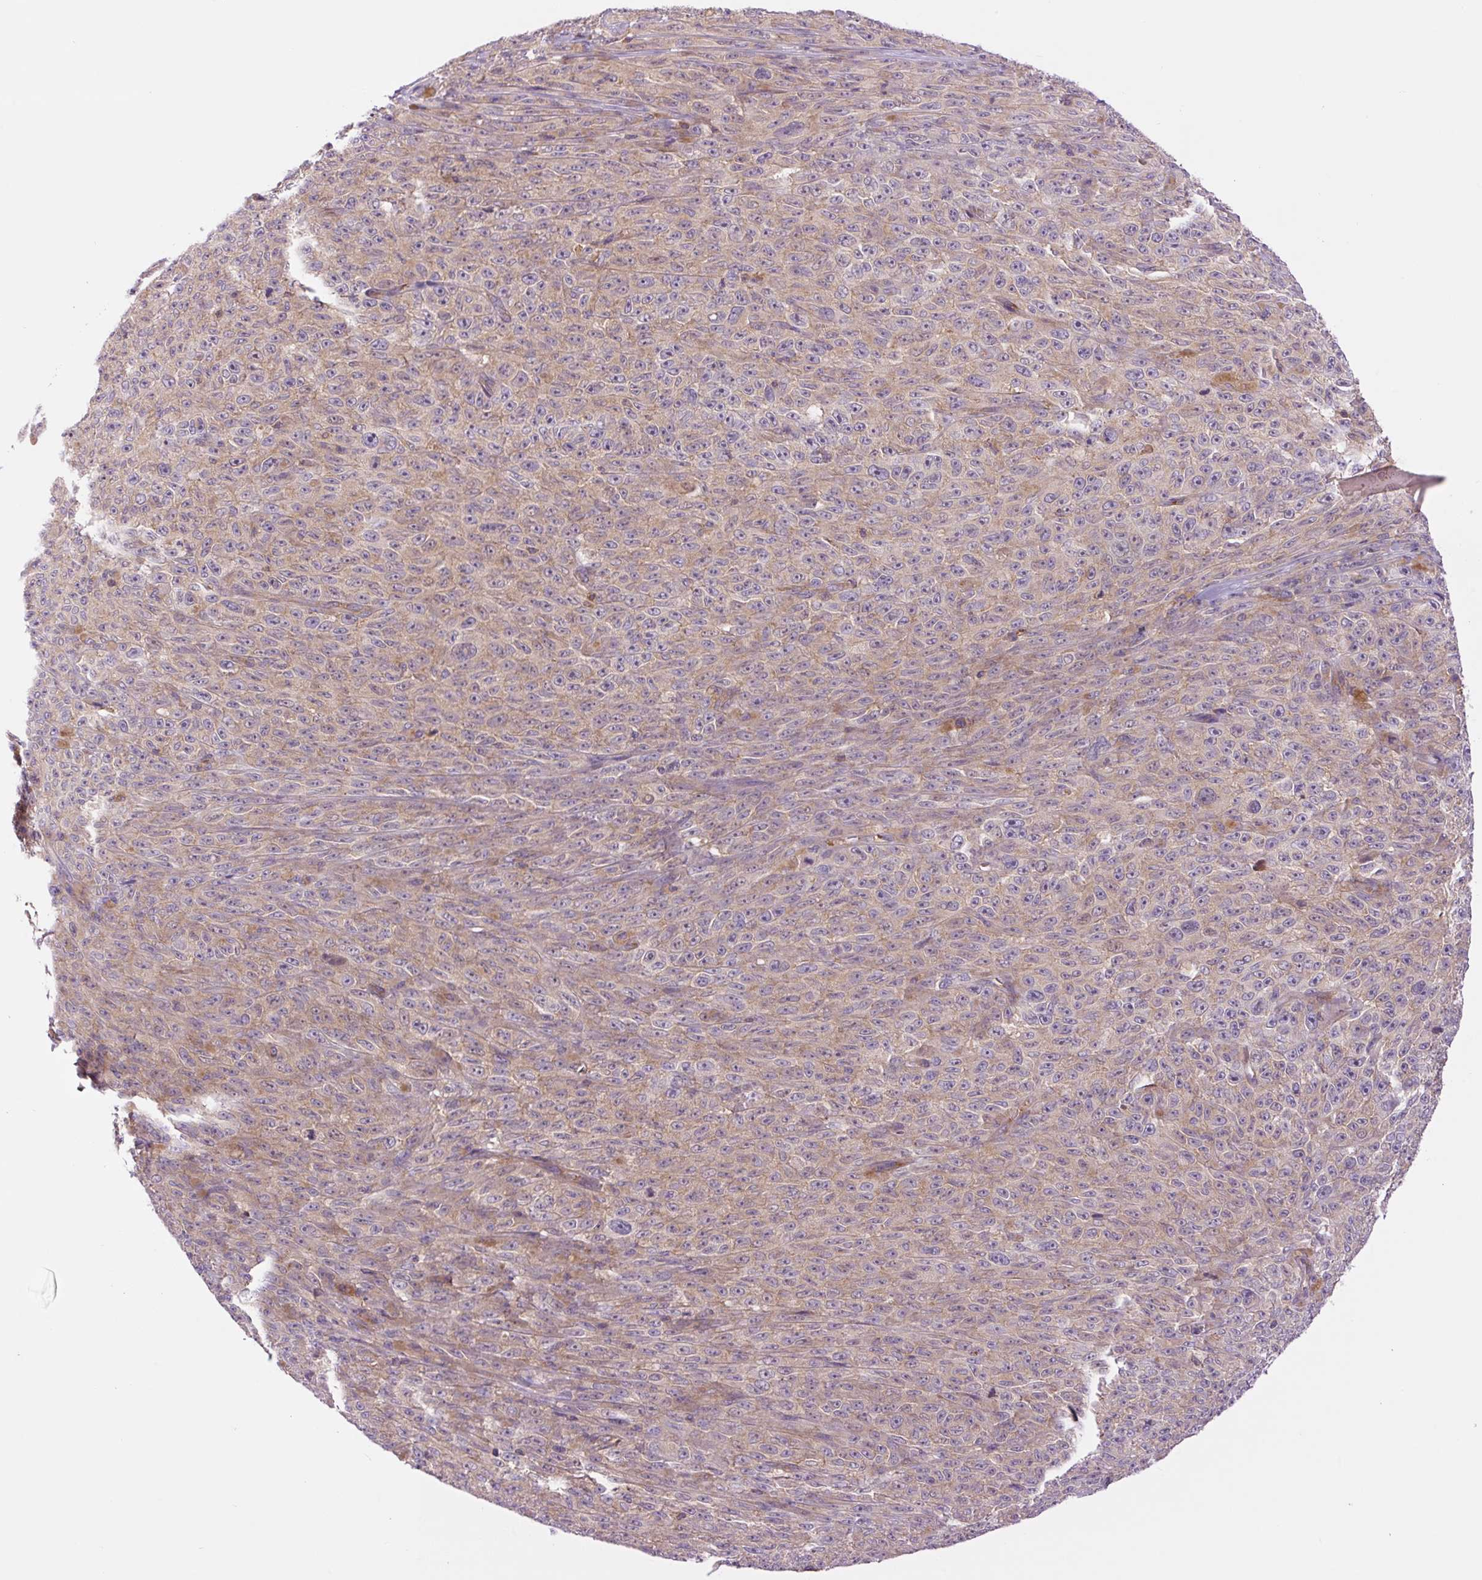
{"staining": {"intensity": "weak", "quantity": ">75%", "location": "cytoplasmic/membranous"}, "tissue": "melanoma", "cell_type": "Tumor cells", "image_type": "cancer", "snomed": [{"axis": "morphology", "description": "Malignant melanoma, NOS"}, {"axis": "topography", "description": "Skin"}], "caption": "There is low levels of weak cytoplasmic/membranous positivity in tumor cells of melanoma, as demonstrated by immunohistochemical staining (brown color).", "gene": "MINK1", "patient": {"sex": "female", "age": 82}}